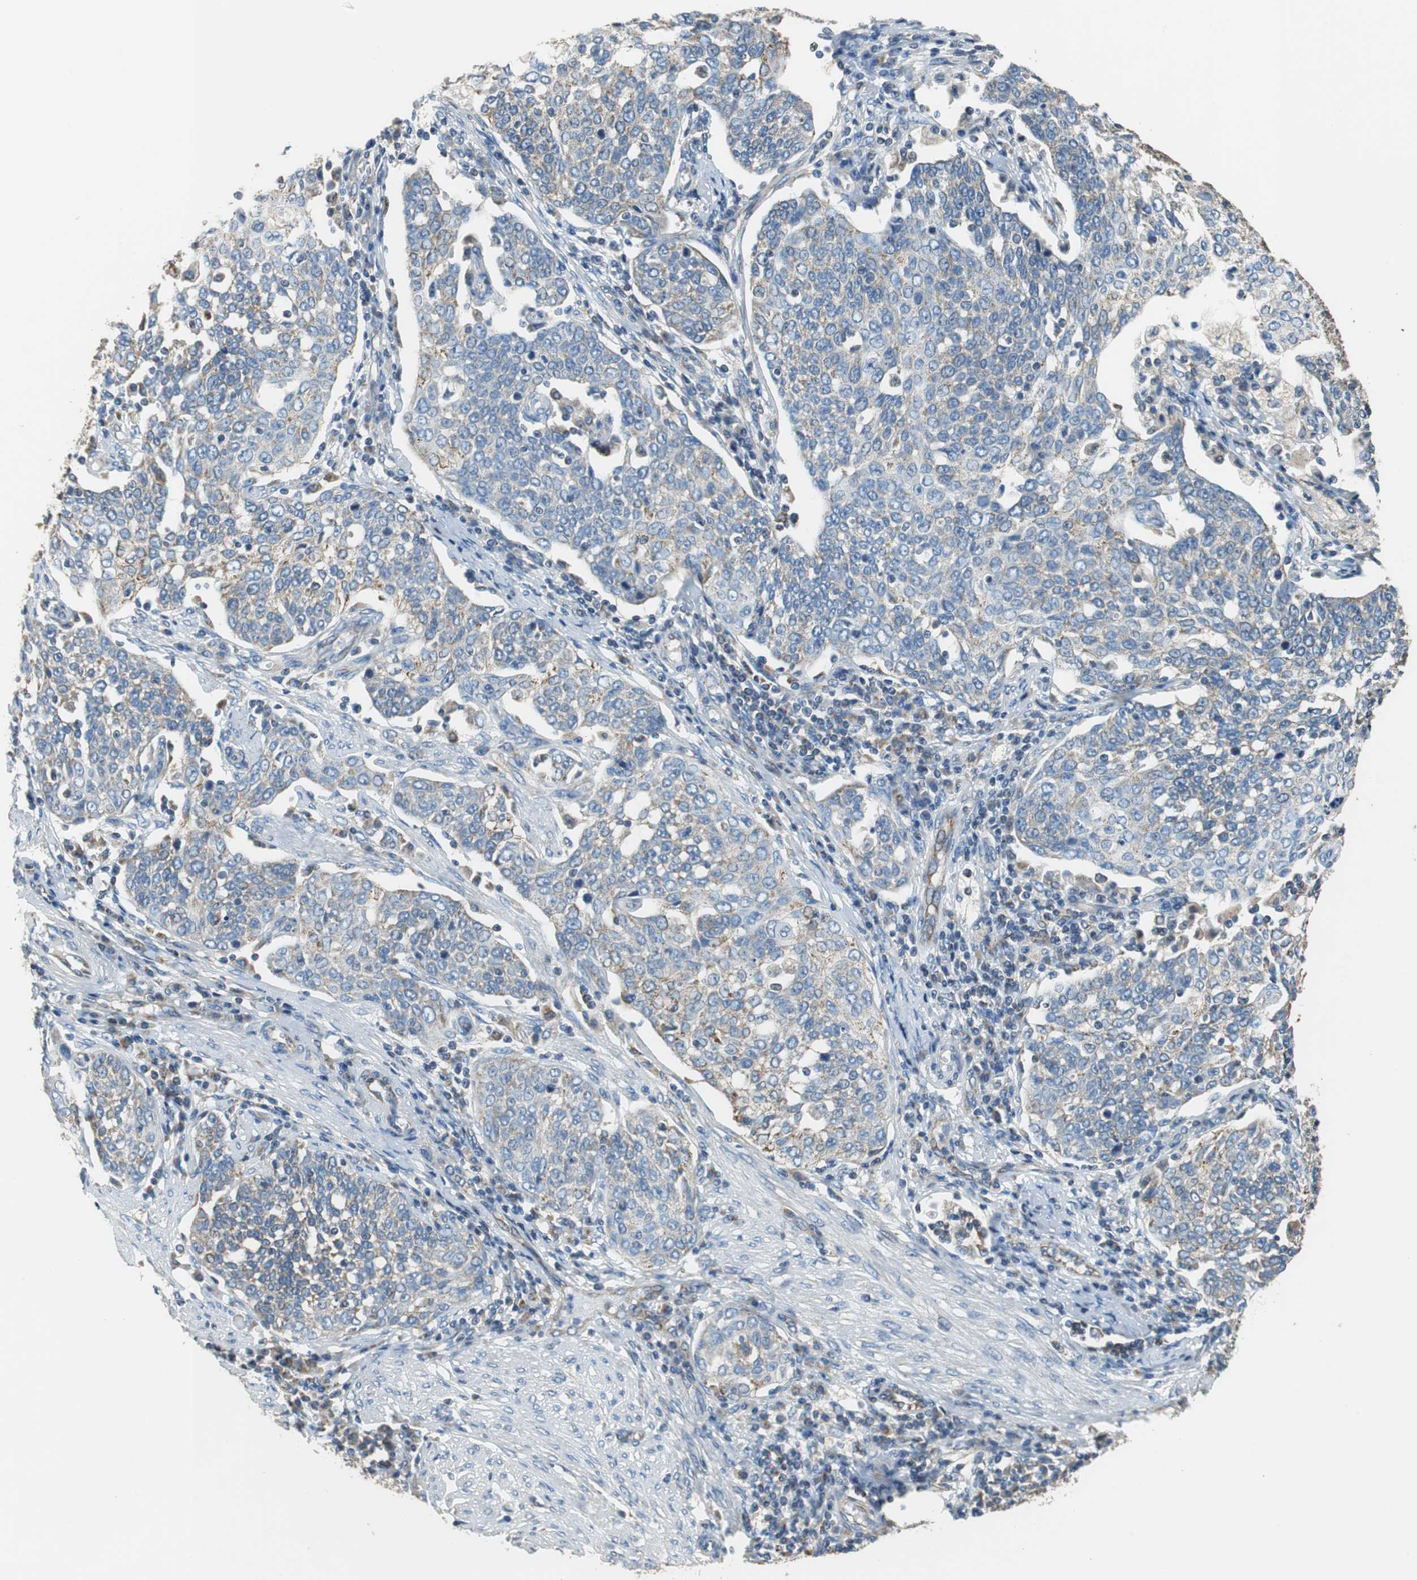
{"staining": {"intensity": "weak", "quantity": "25%-75%", "location": "cytoplasmic/membranous"}, "tissue": "cervical cancer", "cell_type": "Tumor cells", "image_type": "cancer", "snomed": [{"axis": "morphology", "description": "Squamous cell carcinoma, NOS"}, {"axis": "topography", "description": "Cervix"}], "caption": "Protein expression analysis of human squamous cell carcinoma (cervical) reveals weak cytoplasmic/membranous expression in approximately 25%-75% of tumor cells. Immunohistochemistry (ihc) stains the protein in brown and the nuclei are stained blue.", "gene": "GSTK1", "patient": {"sex": "female", "age": 34}}